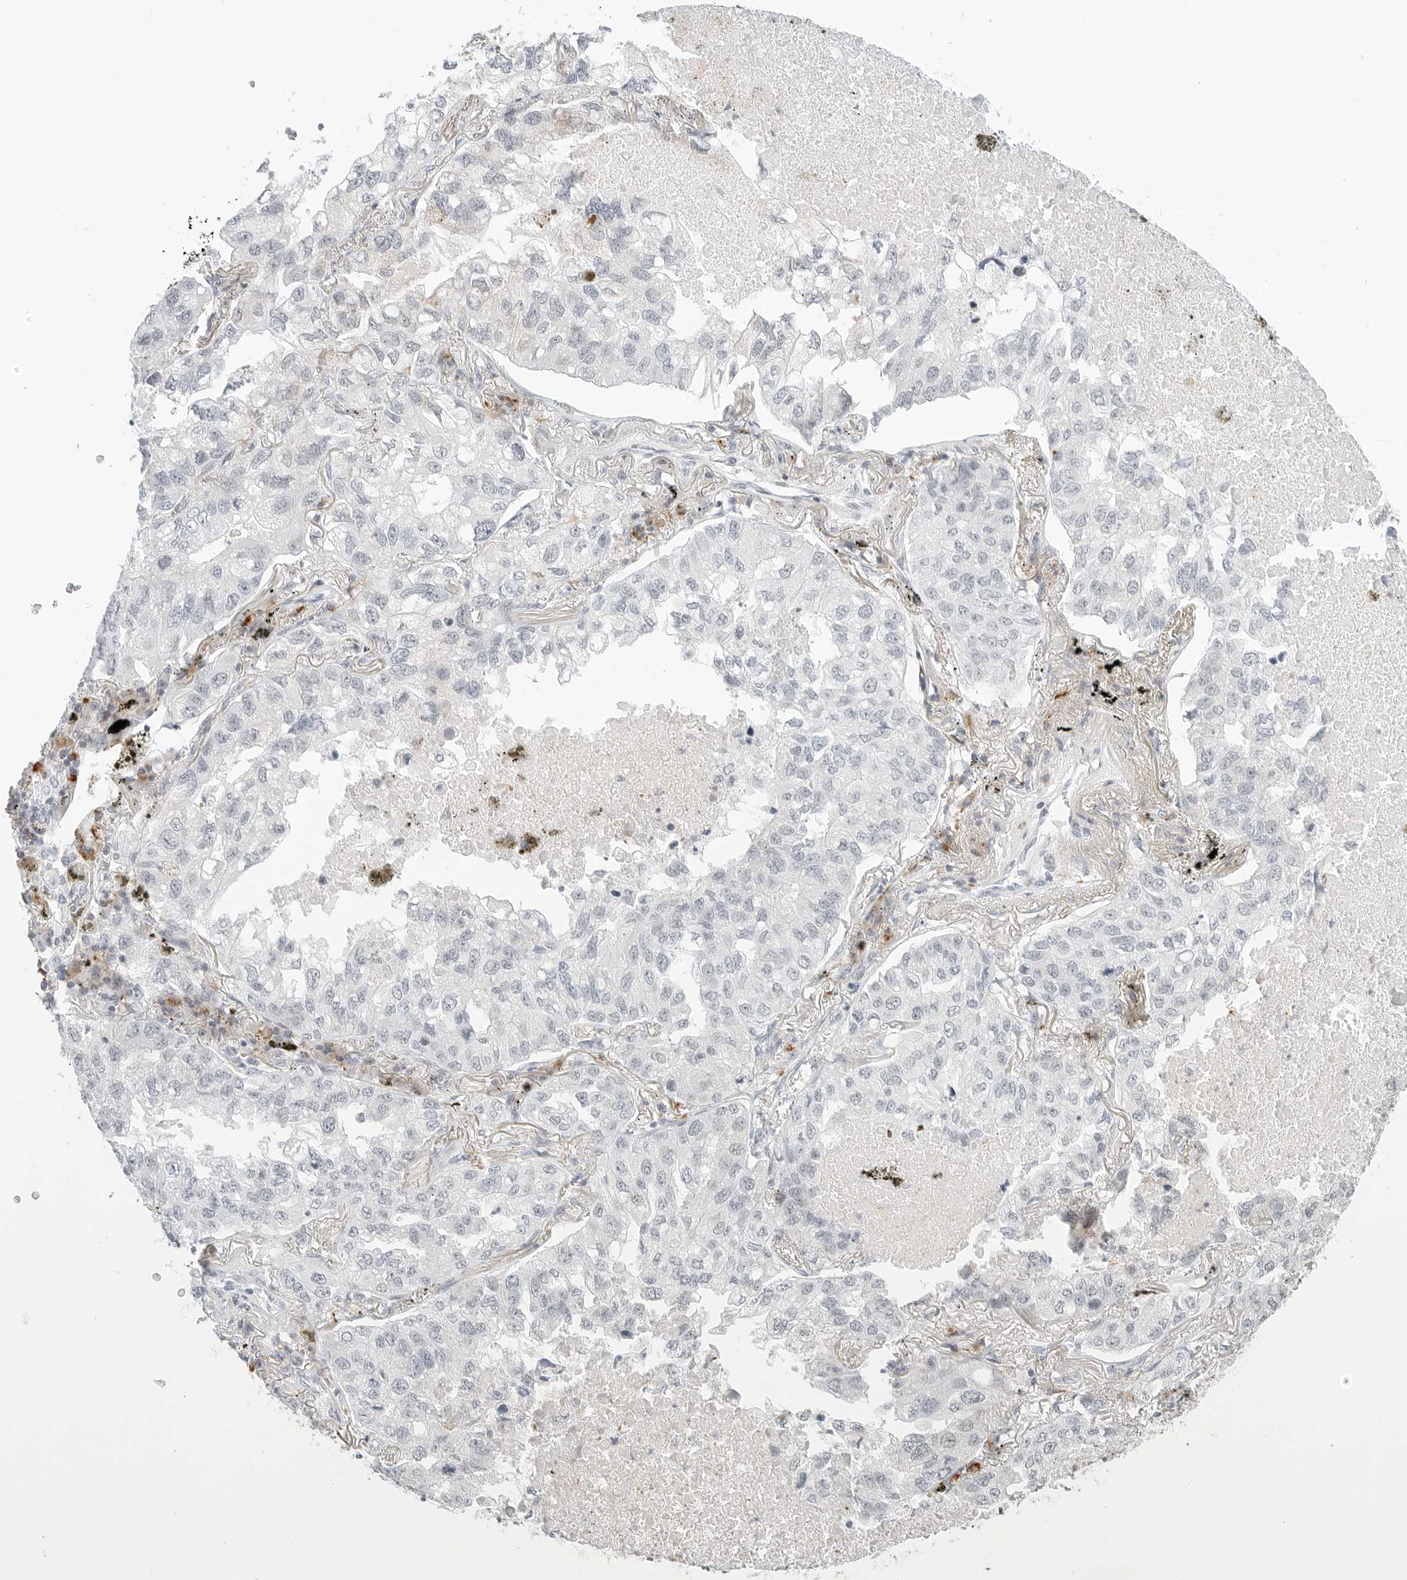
{"staining": {"intensity": "negative", "quantity": "none", "location": "none"}, "tissue": "lung cancer", "cell_type": "Tumor cells", "image_type": "cancer", "snomed": [{"axis": "morphology", "description": "Adenocarcinoma, NOS"}, {"axis": "topography", "description": "Lung"}], "caption": "The immunohistochemistry histopathology image has no significant positivity in tumor cells of lung cancer (adenocarcinoma) tissue.", "gene": "PARP10", "patient": {"sex": "male", "age": 65}}